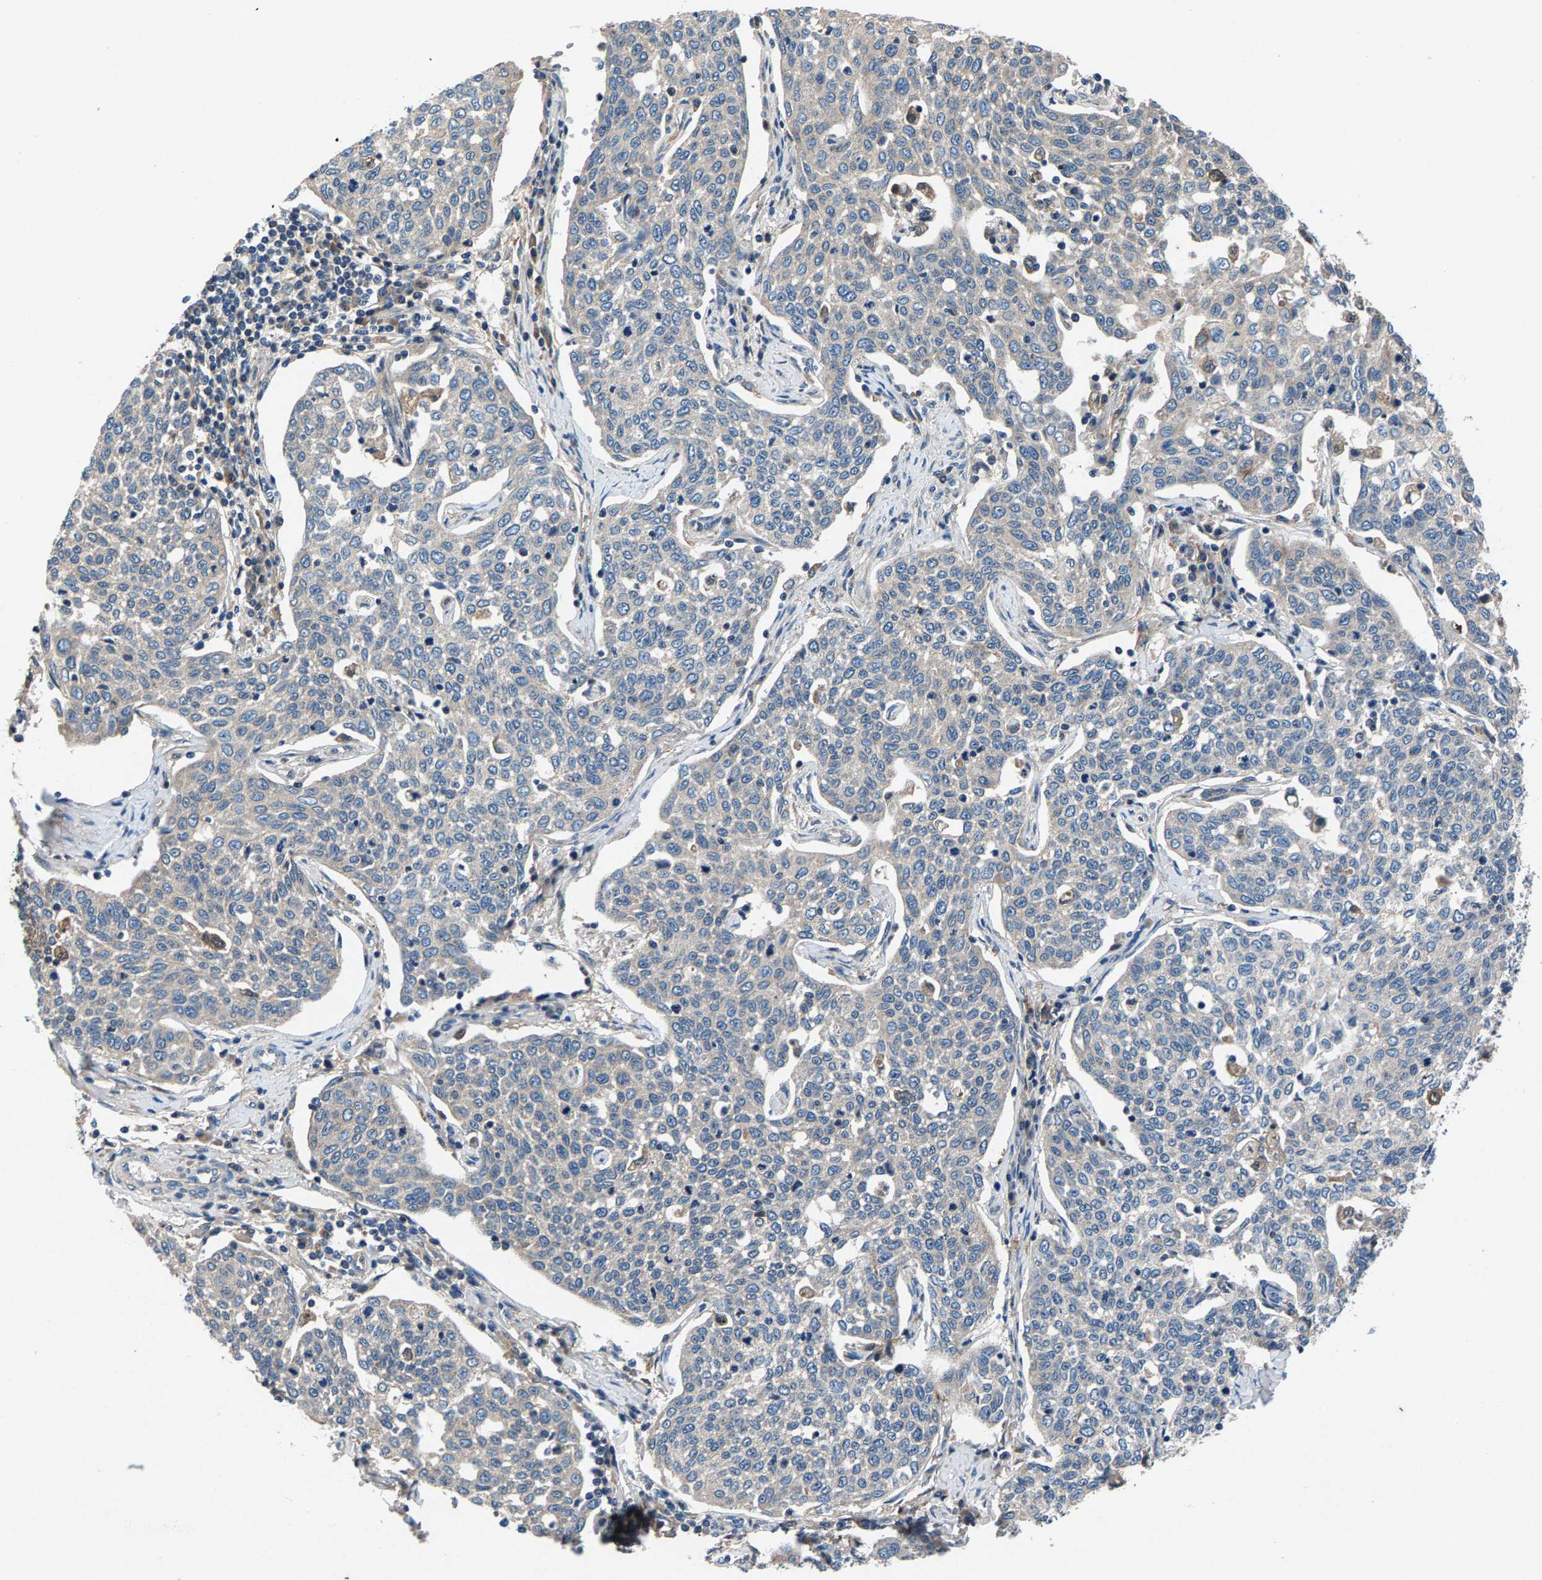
{"staining": {"intensity": "negative", "quantity": "none", "location": "none"}, "tissue": "cervical cancer", "cell_type": "Tumor cells", "image_type": "cancer", "snomed": [{"axis": "morphology", "description": "Squamous cell carcinoma, NOS"}, {"axis": "topography", "description": "Cervix"}], "caption": "The IHC image has no significant staining in tumor cells of squamous cell carcinoma (cervical) tissue.", "gene": "PRXL2C", "patient": {"sex": "female", "age": 34}}